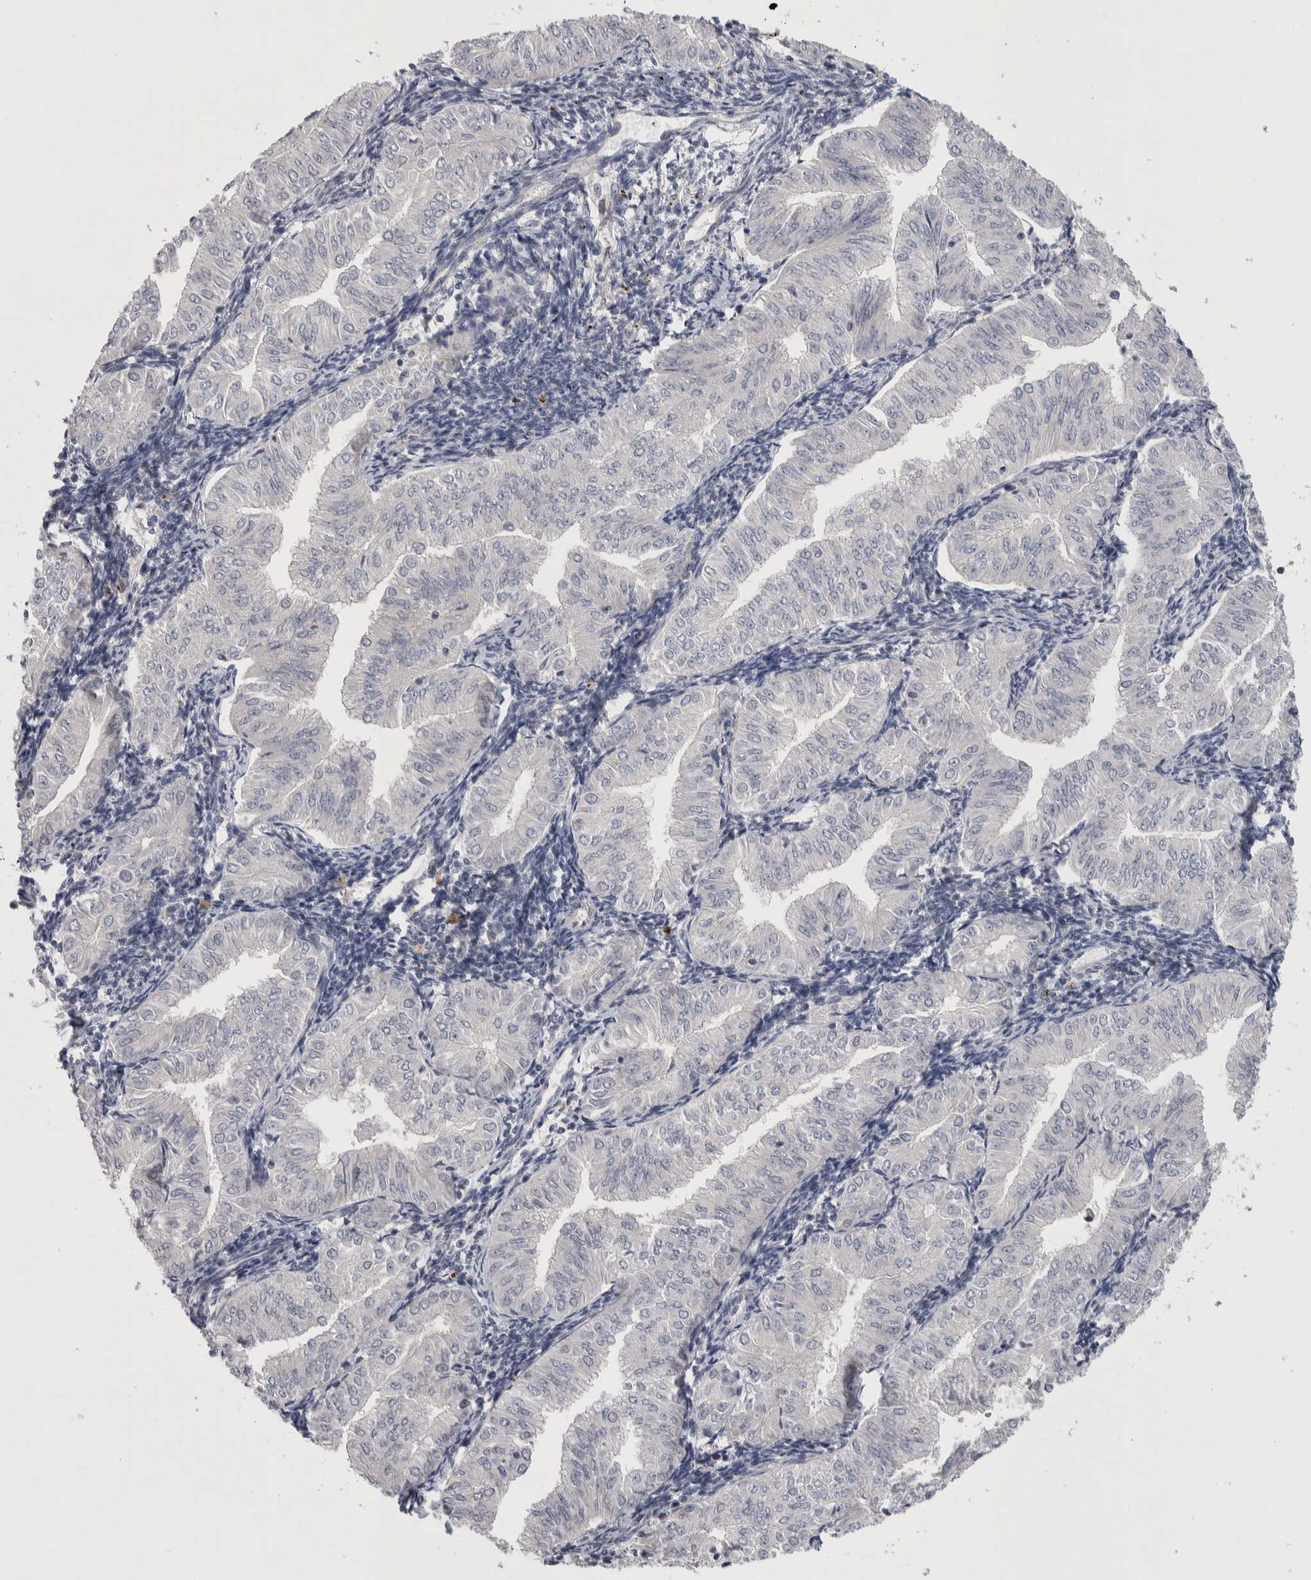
{"staining": {"intensity": "negative", "quantity": "none", "location": "none"}, "tissue": "endometrial cancer", "cell_type": "Tumor cells", "image_type": "cancer", "snomed": [{"axis": "morphology", "description": "Normal tissue, NOS"}, {"axis": "morphology", "description": "Adenocarcinoma, NOS"}, {"axis": "topography", "description": "Endometrium"}], "caption": "Endometrial cancer was stained to show a protein in brown. There is no significant positivity in tumor cells.", "gene": "NFKB2", "patient": {"sex": "female", "age": 53}}